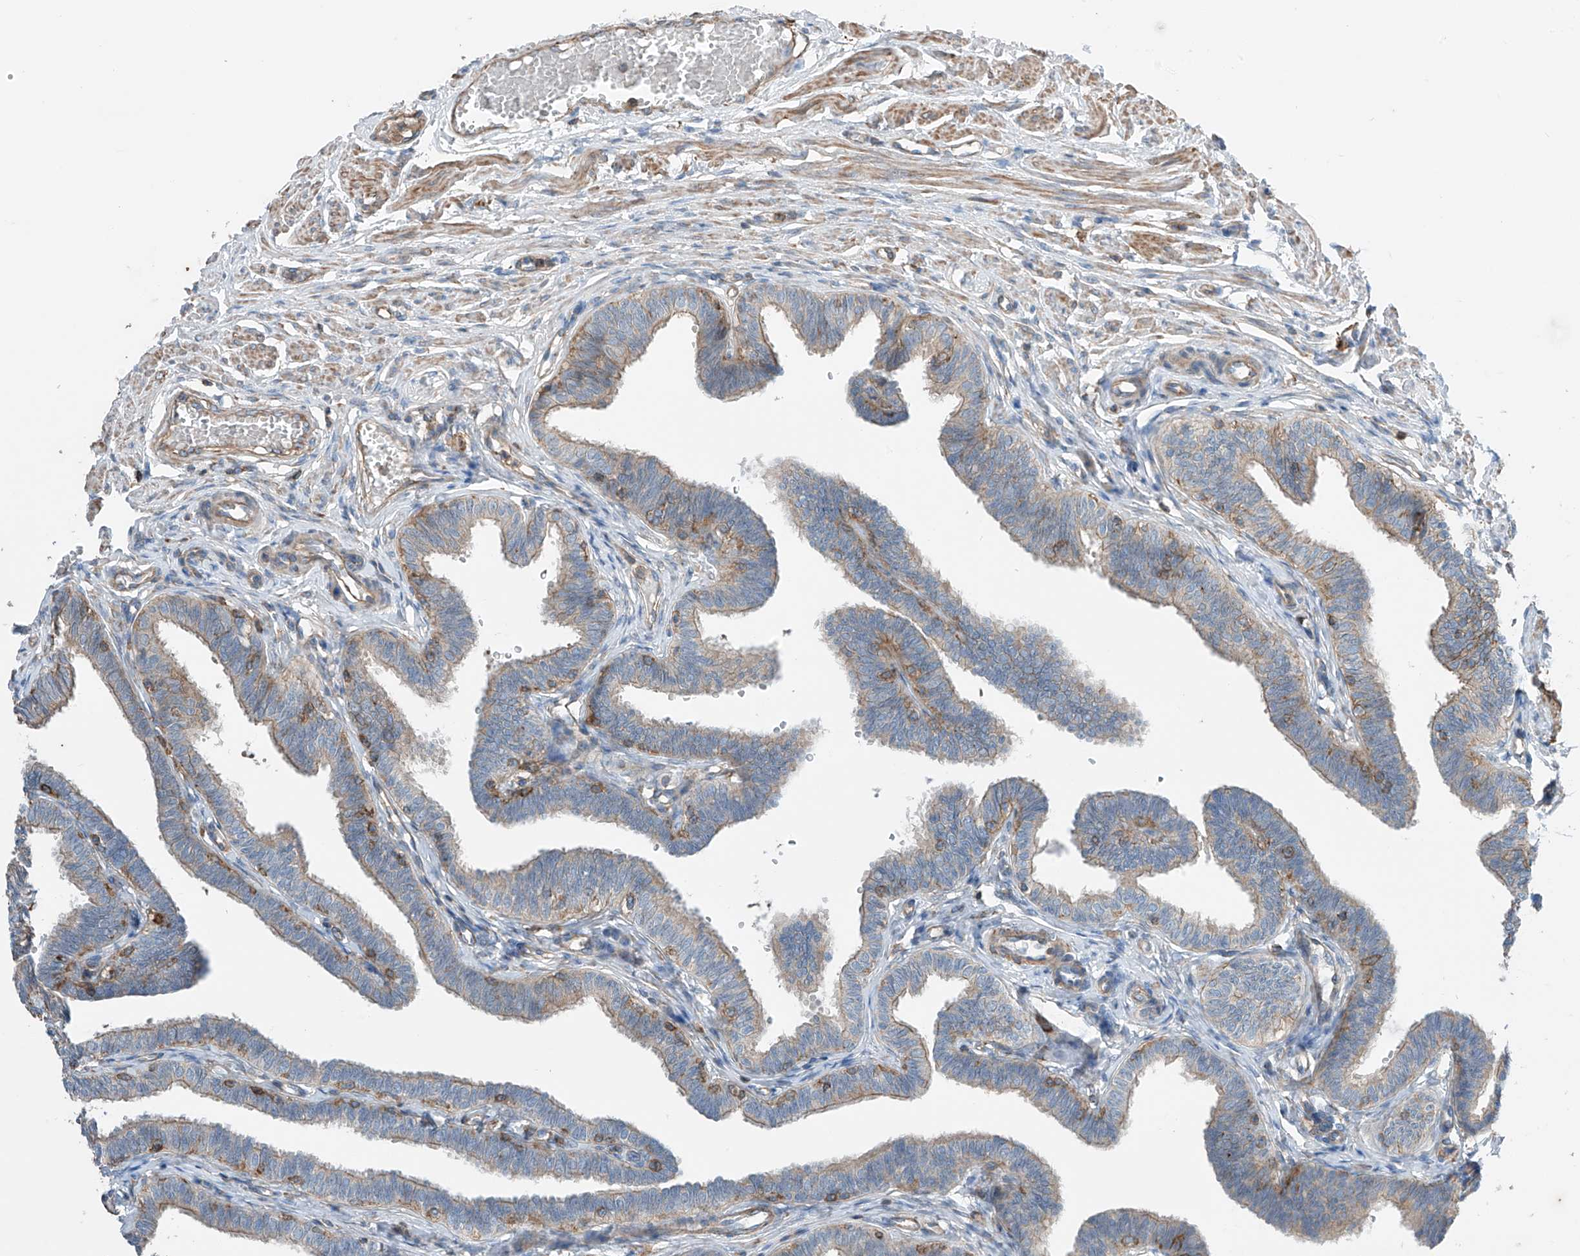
{"staining": {"intensity": "moderate", "quantity": "25%-75%", "location": "cytoplasmic/membranous"}, "tissue": "fallopian tube", "cell_type": "Glandular cells", "image_type": "normal", "snomed": [{"axis": "morphology", "description": "Normal tissue, NOS"}, {"axis": "topography", "description": "Fallopian tube"}, {"axis": "topography", "description": "Ovary"}], "caption": "Immunohistochemistry (IHC) (DAB) staining of benign human fallopian tube shows moderate cytoplasmic/membranous protein expression in about 25%-75% of glandular cells.", "gene": "SLC1A5", "patient": {"sex": "female", "age": 23}}